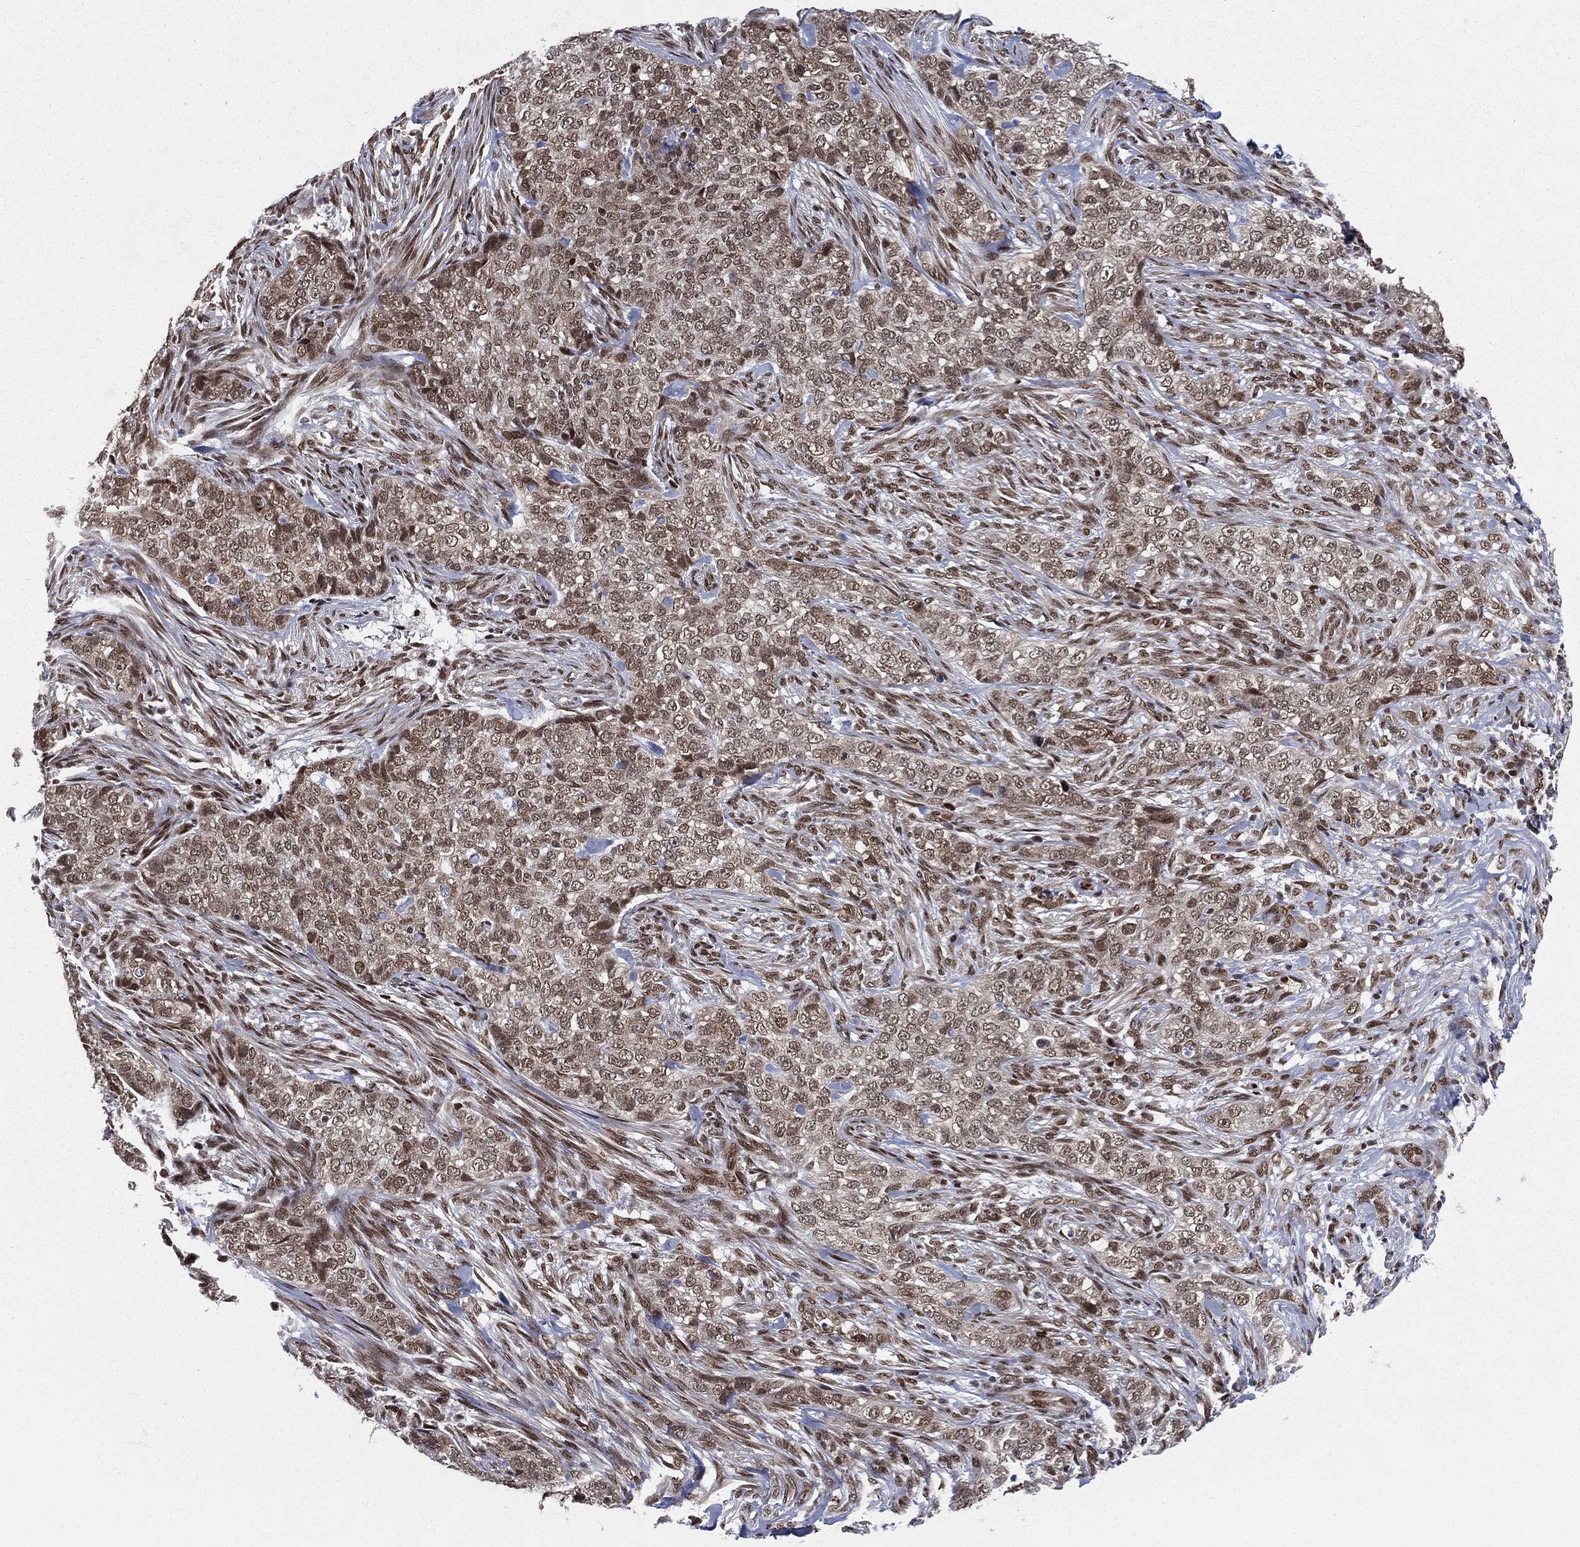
{"staining": {"intensity": "strong", "quantity": "25%-75%", "location": "nuclear"}, "tissue": "skin cancer", "cell_type": "Tumor cells", "image_type": "cancer", "snomed": [{"axis": "morphology", "description": "Basal cell carcinoma"}, {"axis": "topography", "description": "Skin"}], "caption": "Protein staining of basal cell carcinoma (skin) tissue shows strong nuclear staining in about 25%-75% of tumor cells.", "gene": "FUBP3", "patient": {"sex": "female", "age": 69}}